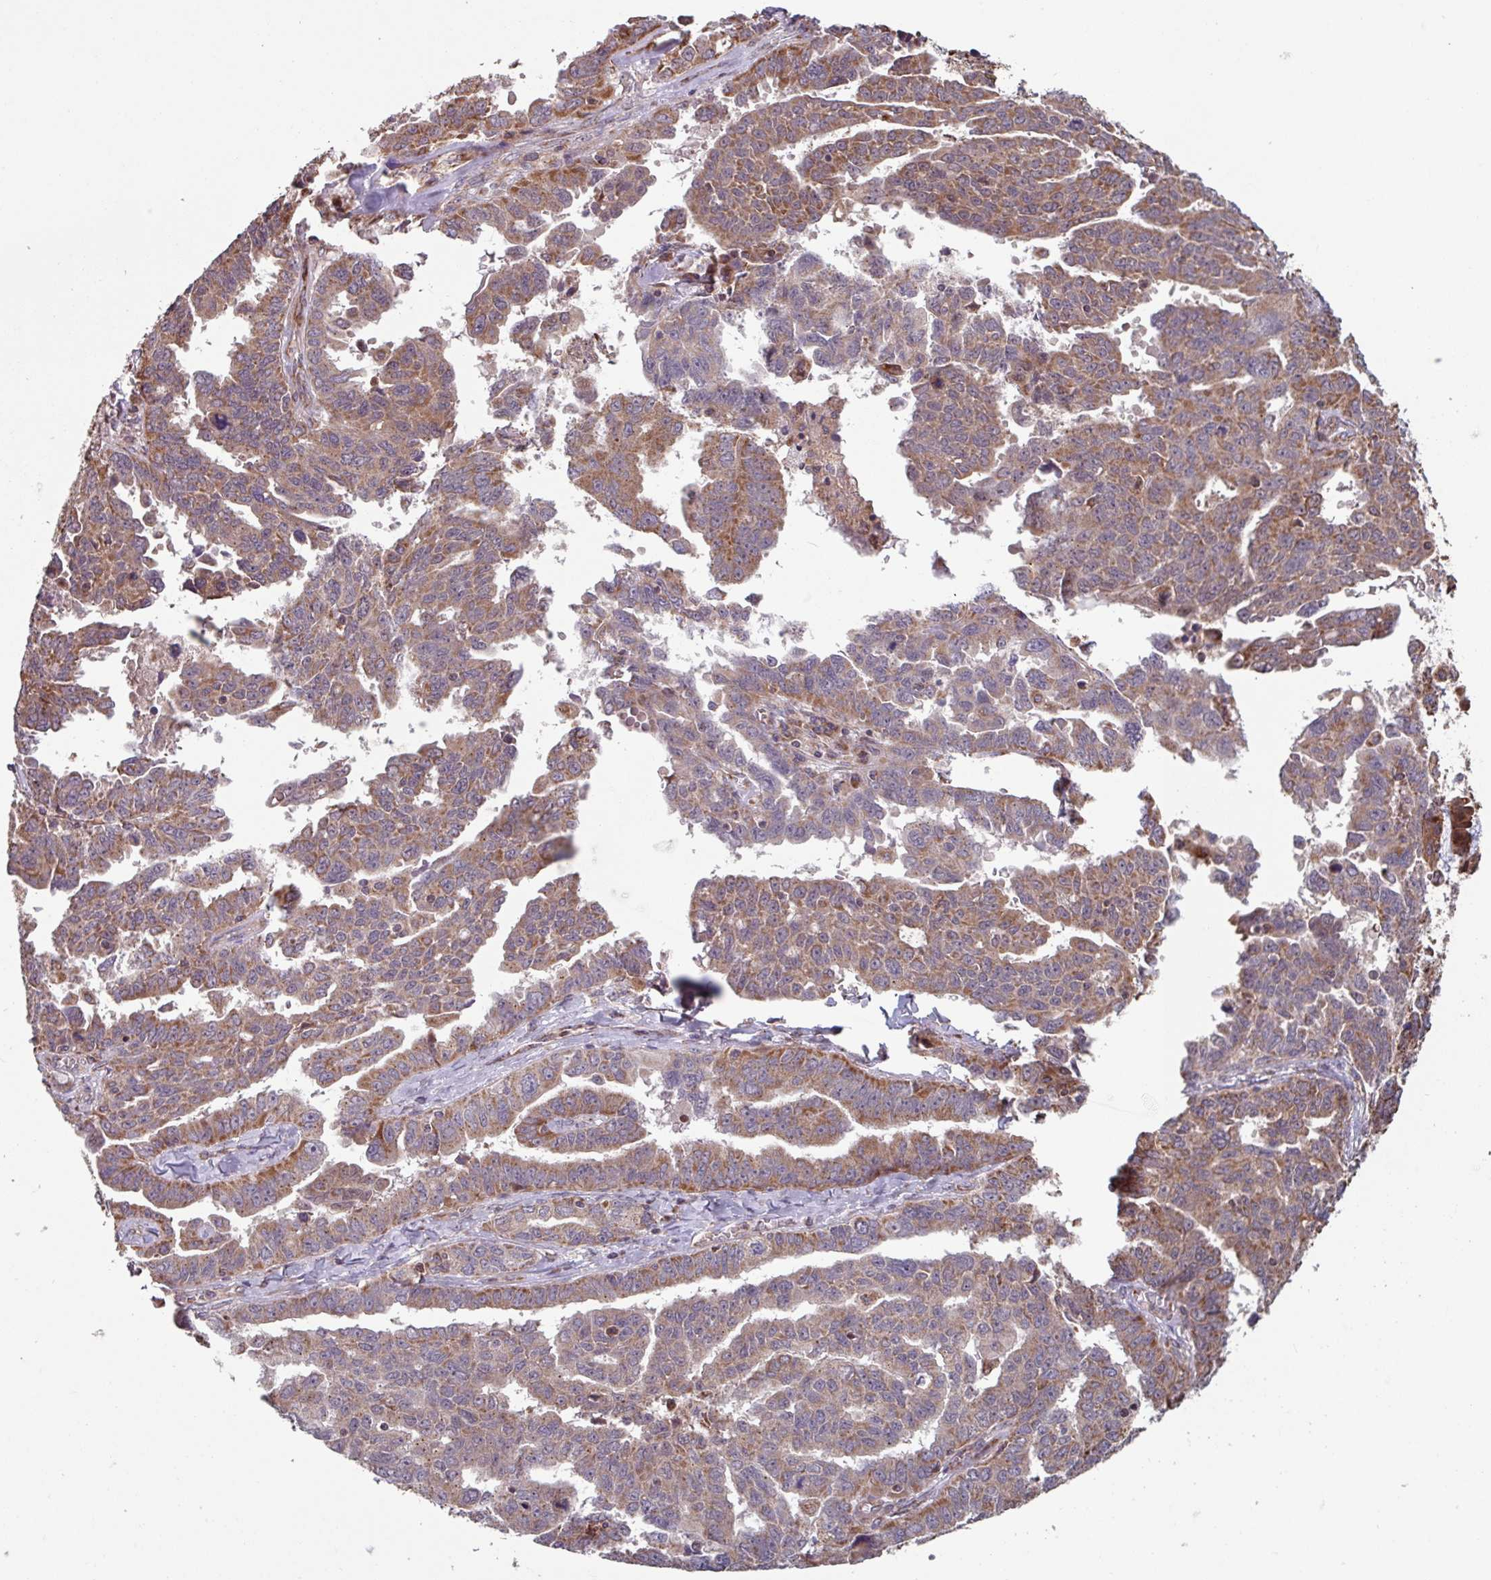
{"staining": {"intensity": "moderate", "quantity": ">75%", "location": "cytoplasmic/membranous"}, "tissue": "ovarian cancer", "cell_type": "Tumor cells", "image_type": "cancer", "snomed": [{"axis": "morphology", "description": "Adenocarcinoma, NOS"}, {"axis": "morphology", "description": "Carcinoma, endometroid"}, {"axis": "topography", "description": "Ovary"}], "caption": "Ovarian endometroid carcinoma was stained to show a protein in brown. There is medium levels of moderate cytoplasmic/membranous staining in about >75% of tumor cells.", "gene": "COX7C", "patient": {"sex": "female", "age": 72}}